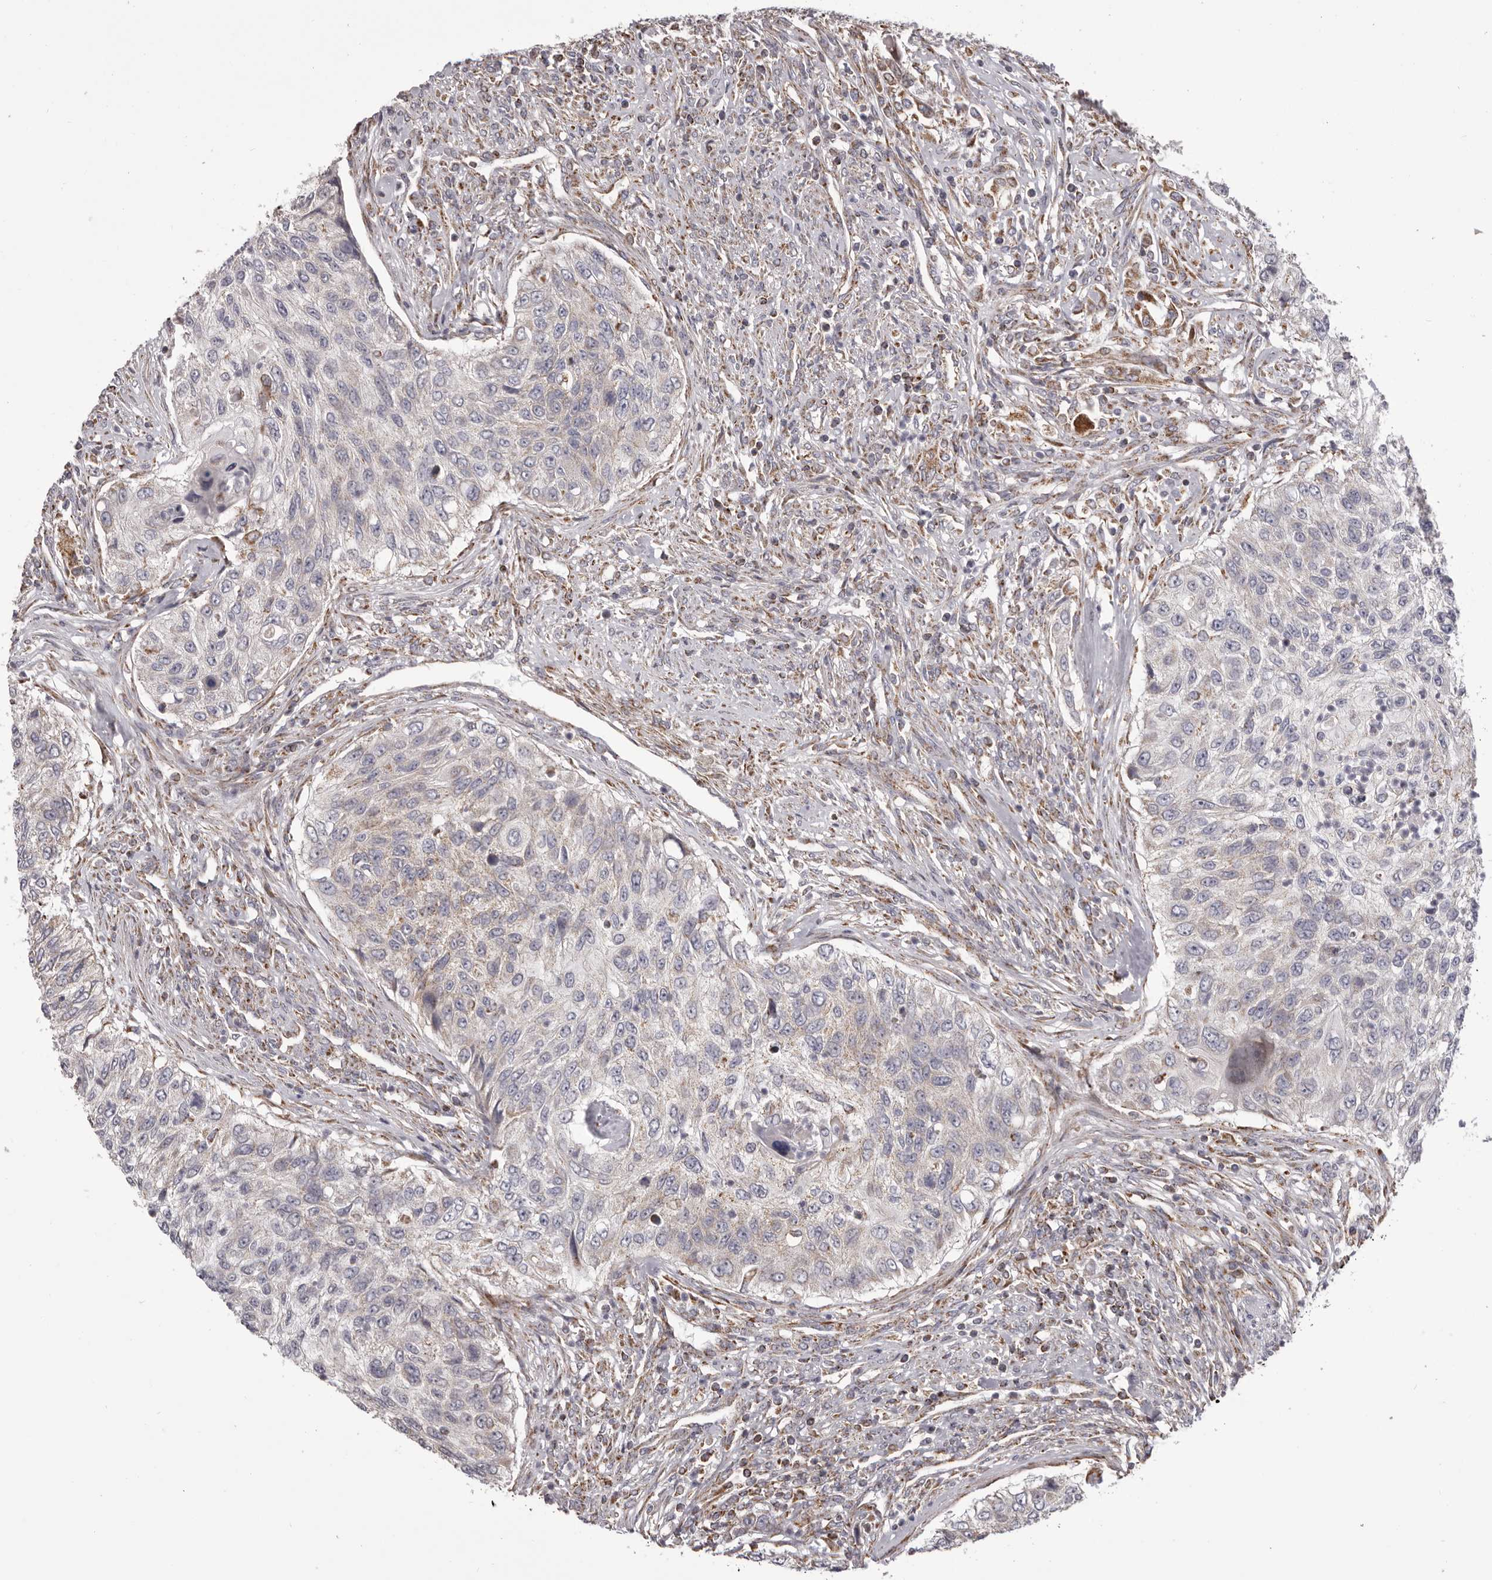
{"staining": {"intensity": "negative", "quantity": "none", "location": "none"}, "tissue": "urothelial cancer", "cell_type": "Tumor cells", "image_type": "cancer", "snomed": [{"axis": "morphology", "description": "Urothelial carcinoma, High grade"}, {"axis": "topography", "description": "Urinary bladder"}], "caption": "DAB (3,3'-diaminobenzidine) immunohistochemical staining of human urothelial cancer exhibits no significant positivity in tumor cells.", "gene": "CHRM2", "patient": {"sex": "female", "age": 60}}